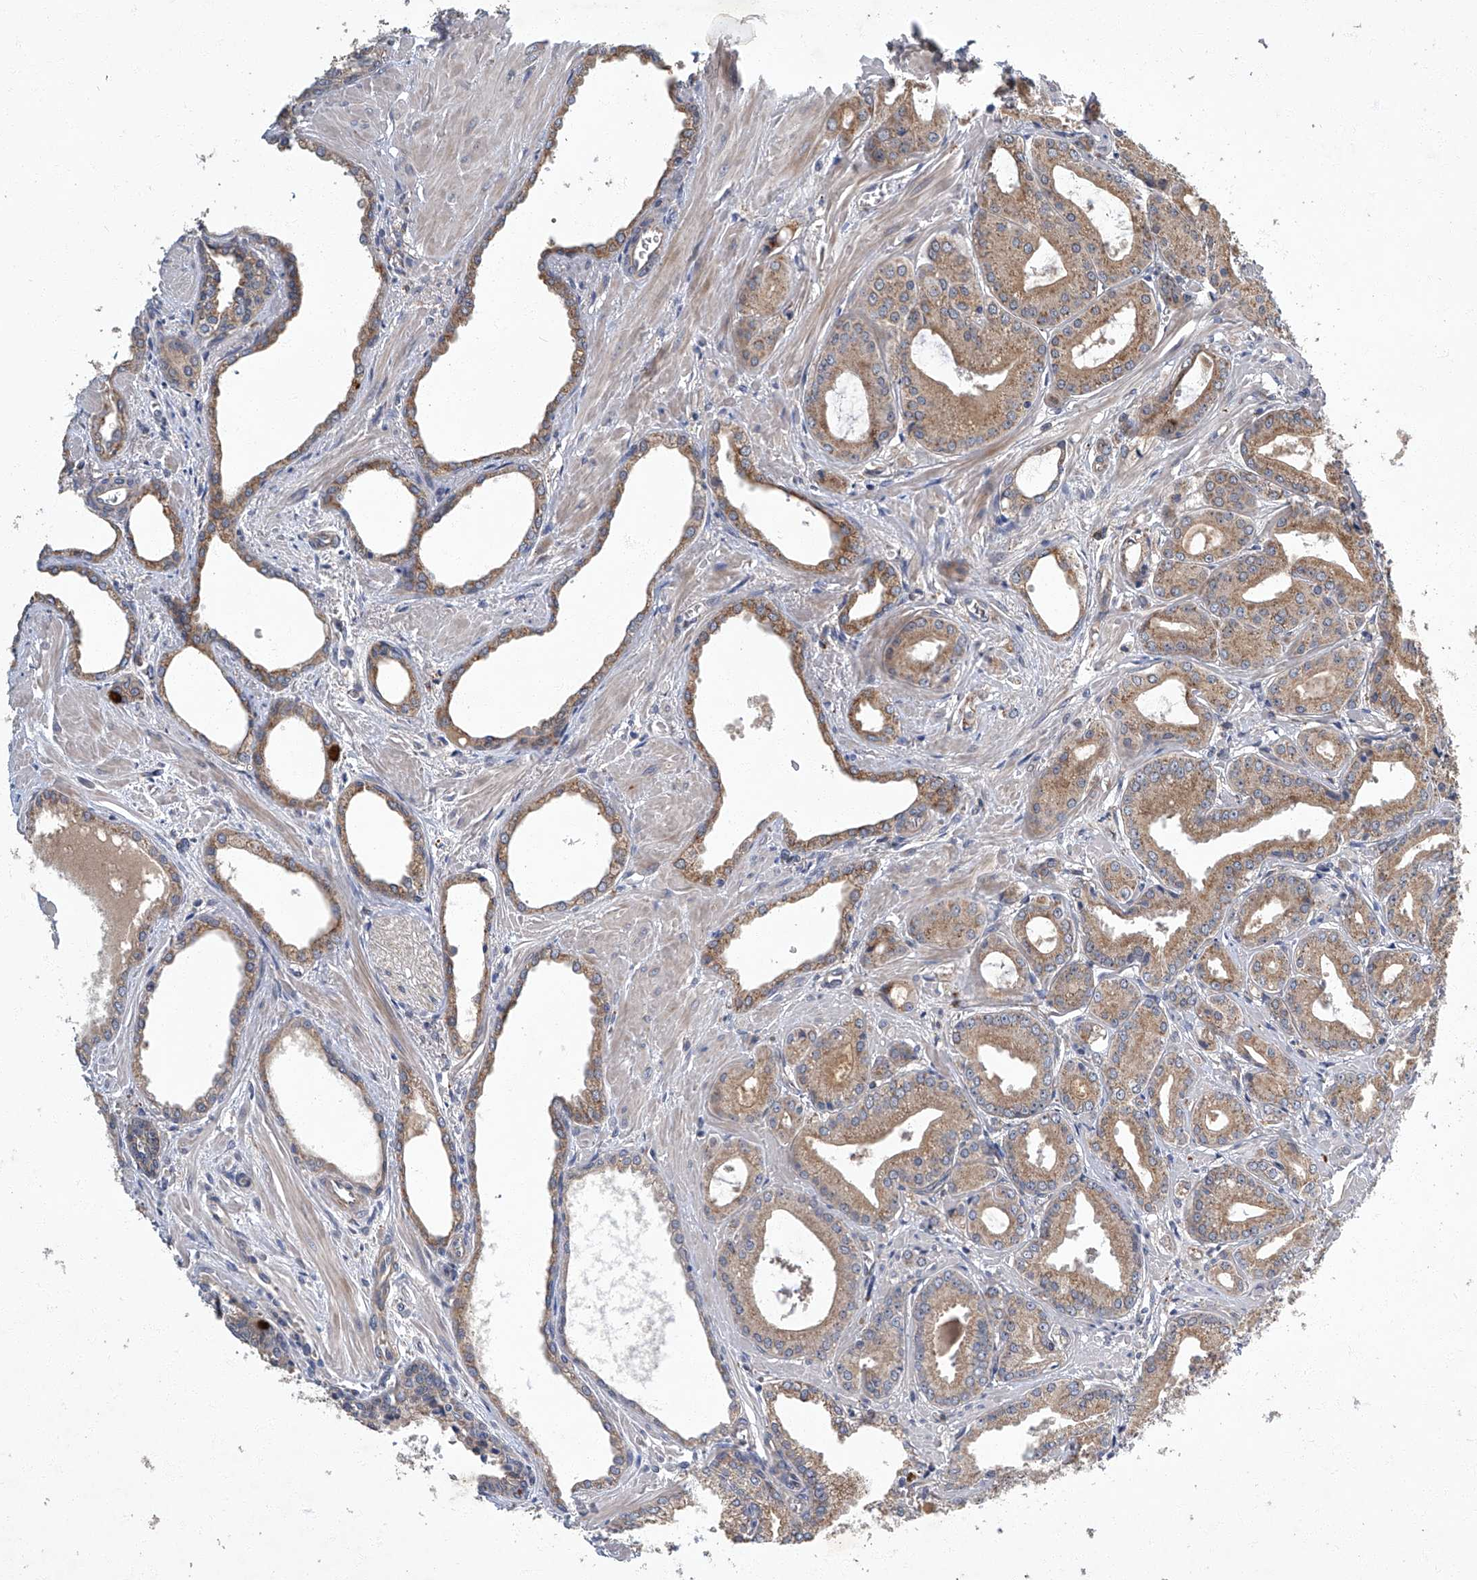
{"staining": {"intensity": "moderate", "quantity": "25%-75%", "location": "cytoplasmic/membranous"}, "tissue": "prostate cancer", "cell_type": "Tumor cells", "image_type": "cancer", "snomed": [{"axis": "morphology", "description": "Adenocarcinoma, Low grade"}, {"axis": "topography", "description": "Prostate"}], "caption": "This is an image of immunohistochemistry (IHC) staining of prostate cancer, which shows moderate expression in the cytoplasmic/membranous of tumor cells.", "gene": "TNFRSF13B", "patient": {"sex": "male", "age": 67}}